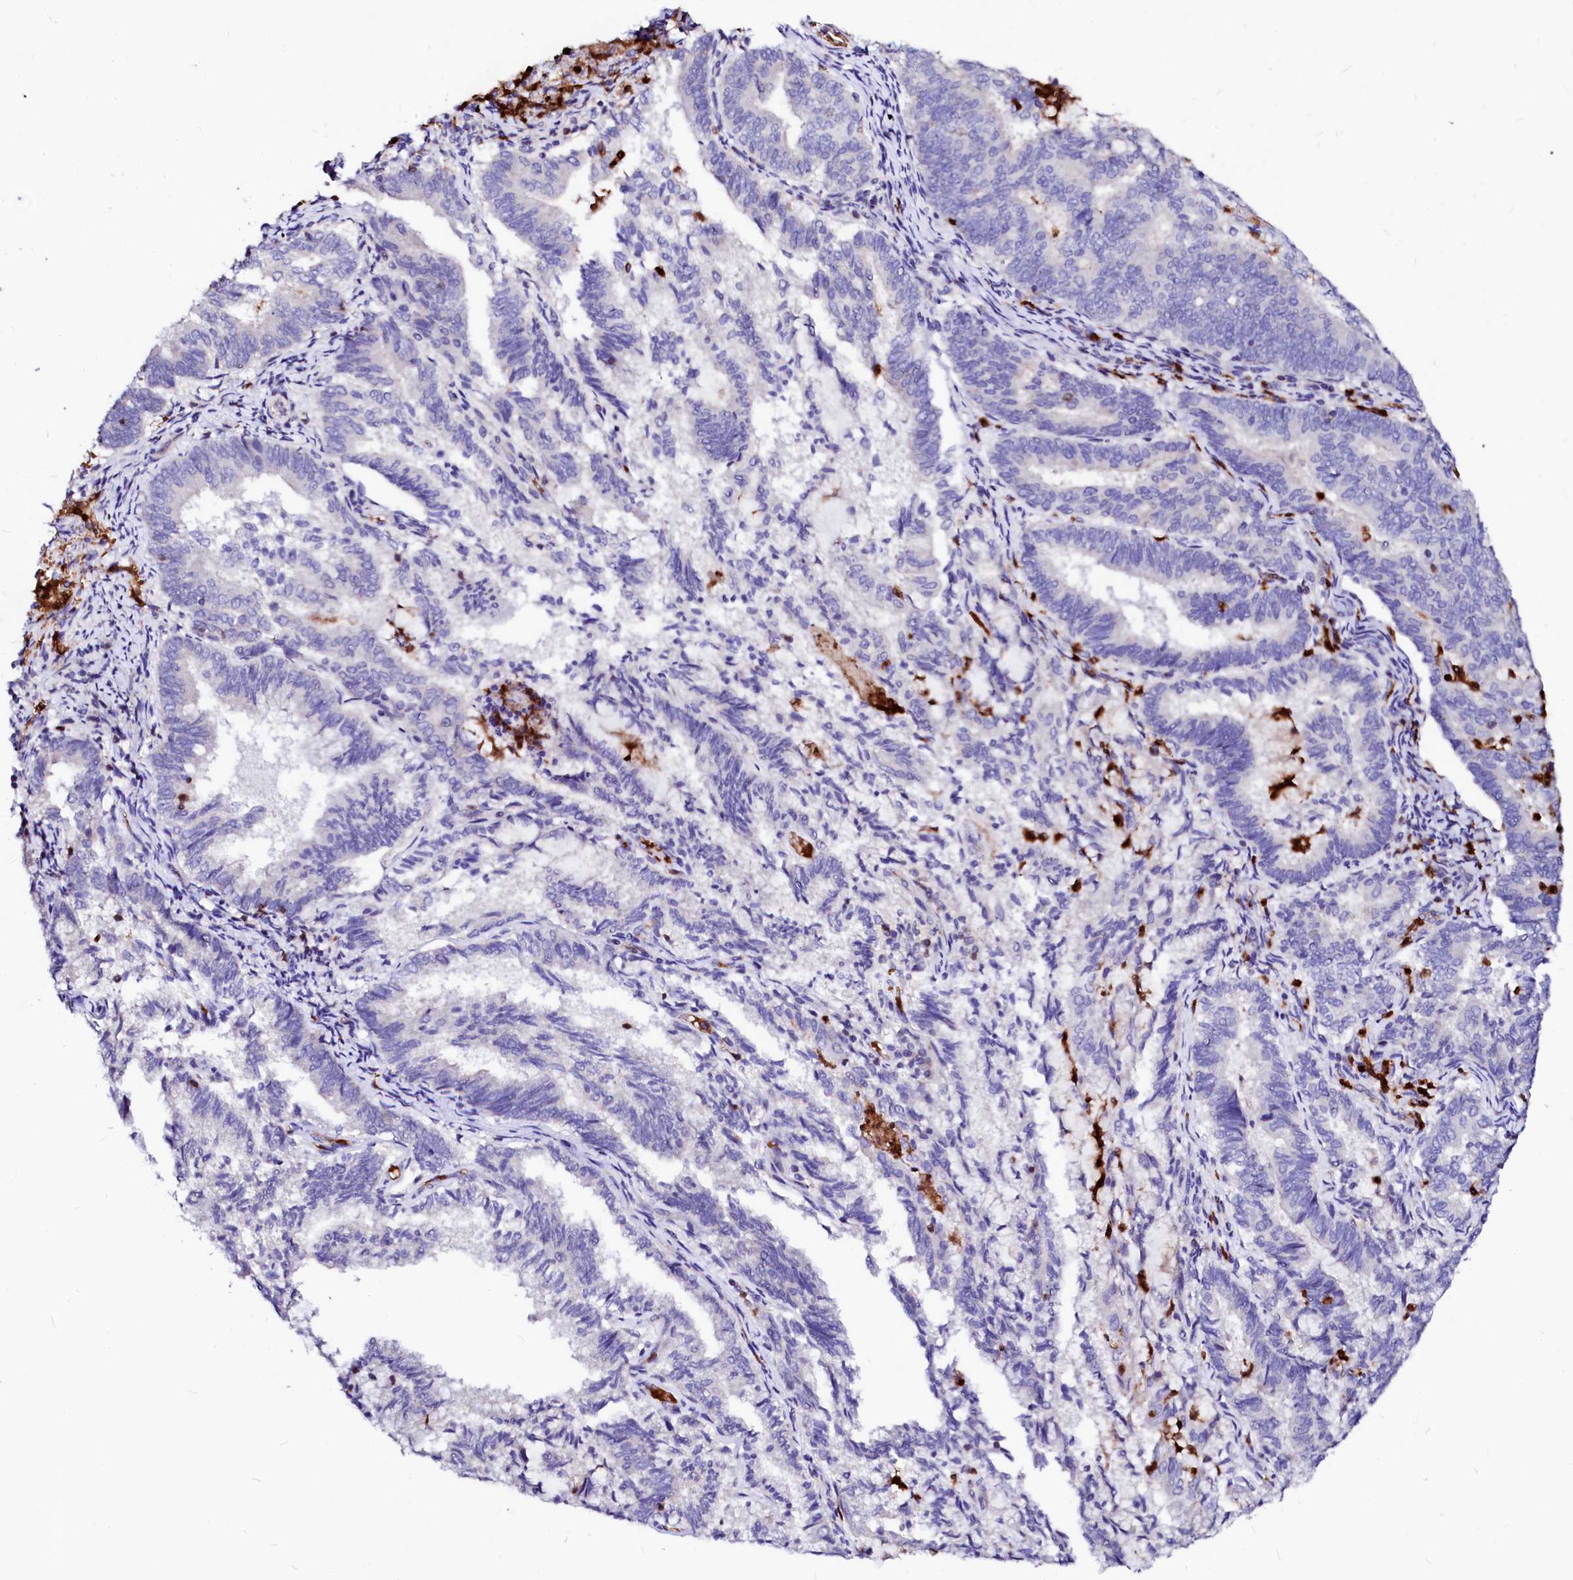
{"staining": {"intensity": "negative", "quantity": "none", "location": "none"}, "tissue": "endometrial cancer", "cell_type": "Tumor cells", "image_type": "cancer", "snomed": [{"axis": "morphology", "description": "Adenocarcinoma, NOS"}, {"axis": "topography", "description": "Endometrium"}], "caption": "An immunohistochemistry (IHC) histopathology image of endometrial adenocarcinoma is shown. There is no staining in tumor cells of endometrial adenocarcinoma. The staining was performed using DAB (3,3'-diaminobenzidine) to visualize the protein expression in brown, while the nuclei were stained in blue with hematoxylin (Magnification: 20x).", "gene": "RAB27A", "patient": {"sex": "female", "age": 80}}